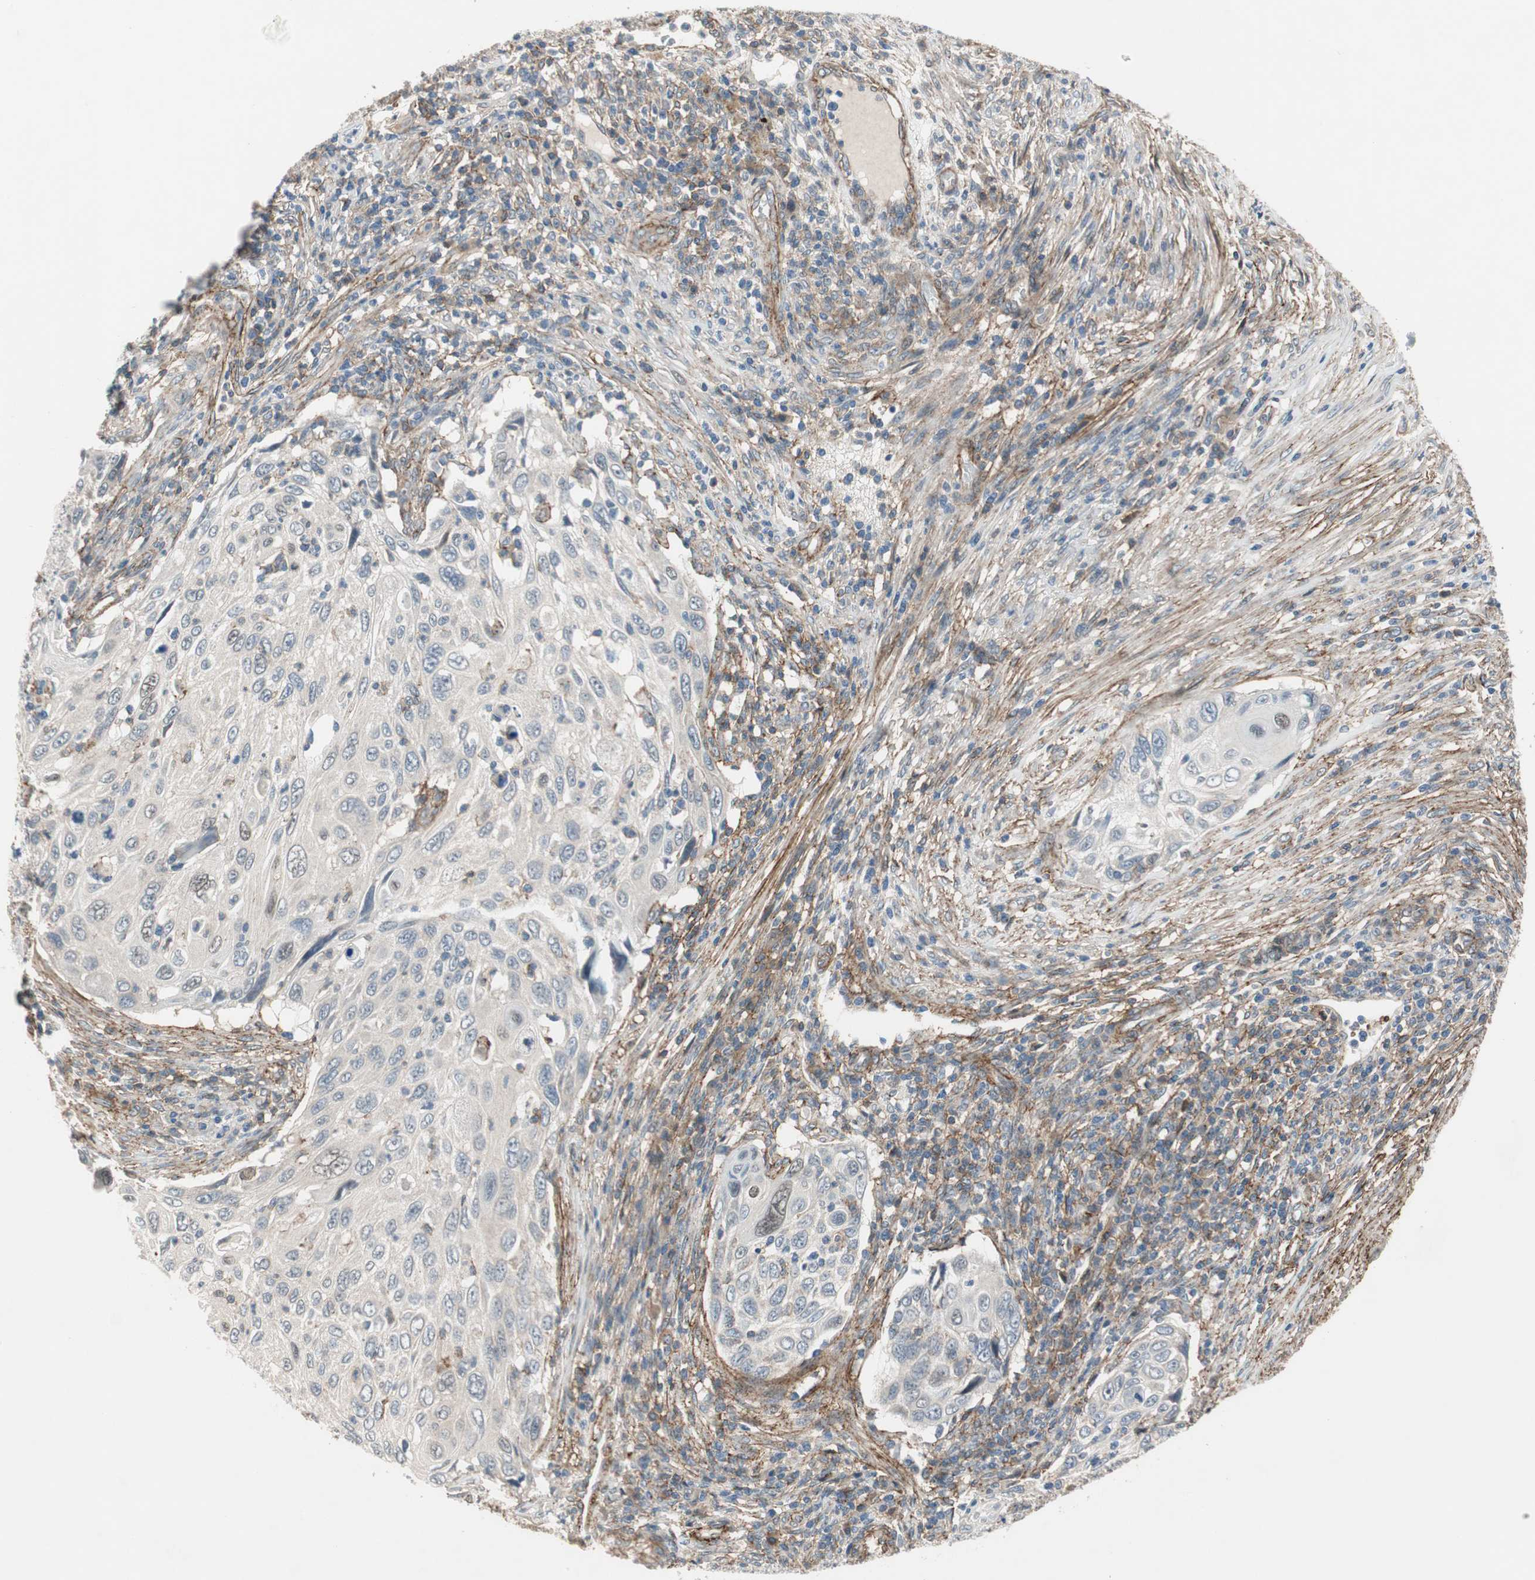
{"staining": {"intensity": "moderate", "quantity": "<25%", "location": "cytoplasmic/membranous,nuclear"}, "tissue": "cervical cancer", "cell_type": "Tumor cells", "image_type": "cancer", "snomed": [{"axis": "morphology", "description": "Squamous cell carcinoma, NOS"}, {"axis": "topography", "description": "Cervix"}], "caption": "IHC of human cervical cancer reveals low levels of moderate cytoplasmic/membranous and nuclear staining in about <25% of tumor cells.", "gene": "GRHL1", "patient": {"sex": "female", "age": 70}}